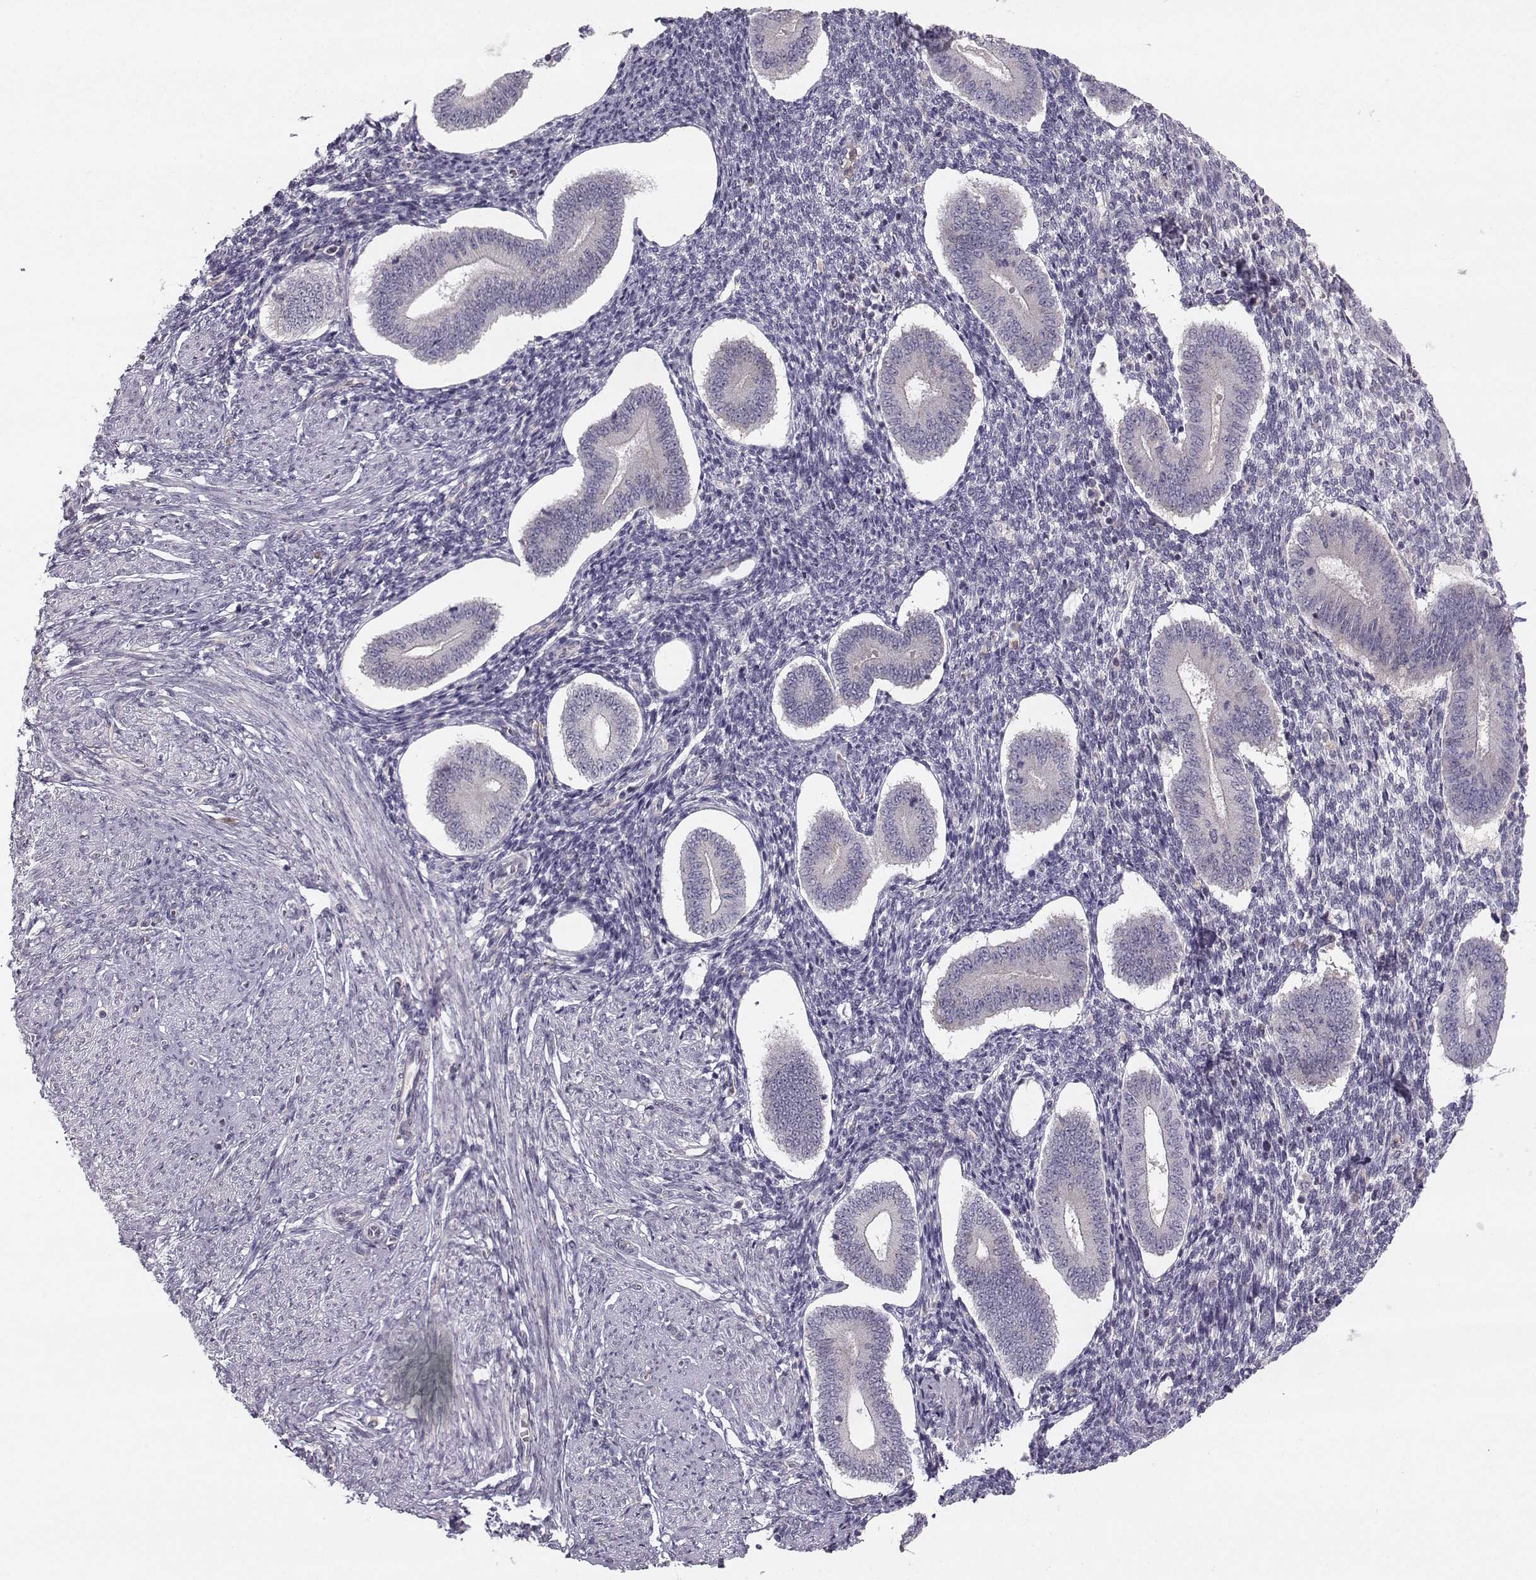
{"staining": {"intensity": "negative", "quantity": "none", "location": "none"}, "tissue": "endometrium", "cell_type": "Cells in endometrial stroma", "image_type": "normal", "snomed": [{"axis": "morphology", "description": "Normal tissue, NOS"}, {"axis": "topography", "description": "Endometrium"}], "caption": "The histopathology image demonstrates no significant staining in cells in endometrial stroma of endometrium.", "gene": "OPRD1", "patient": {"sex": "female", "age": 40}}